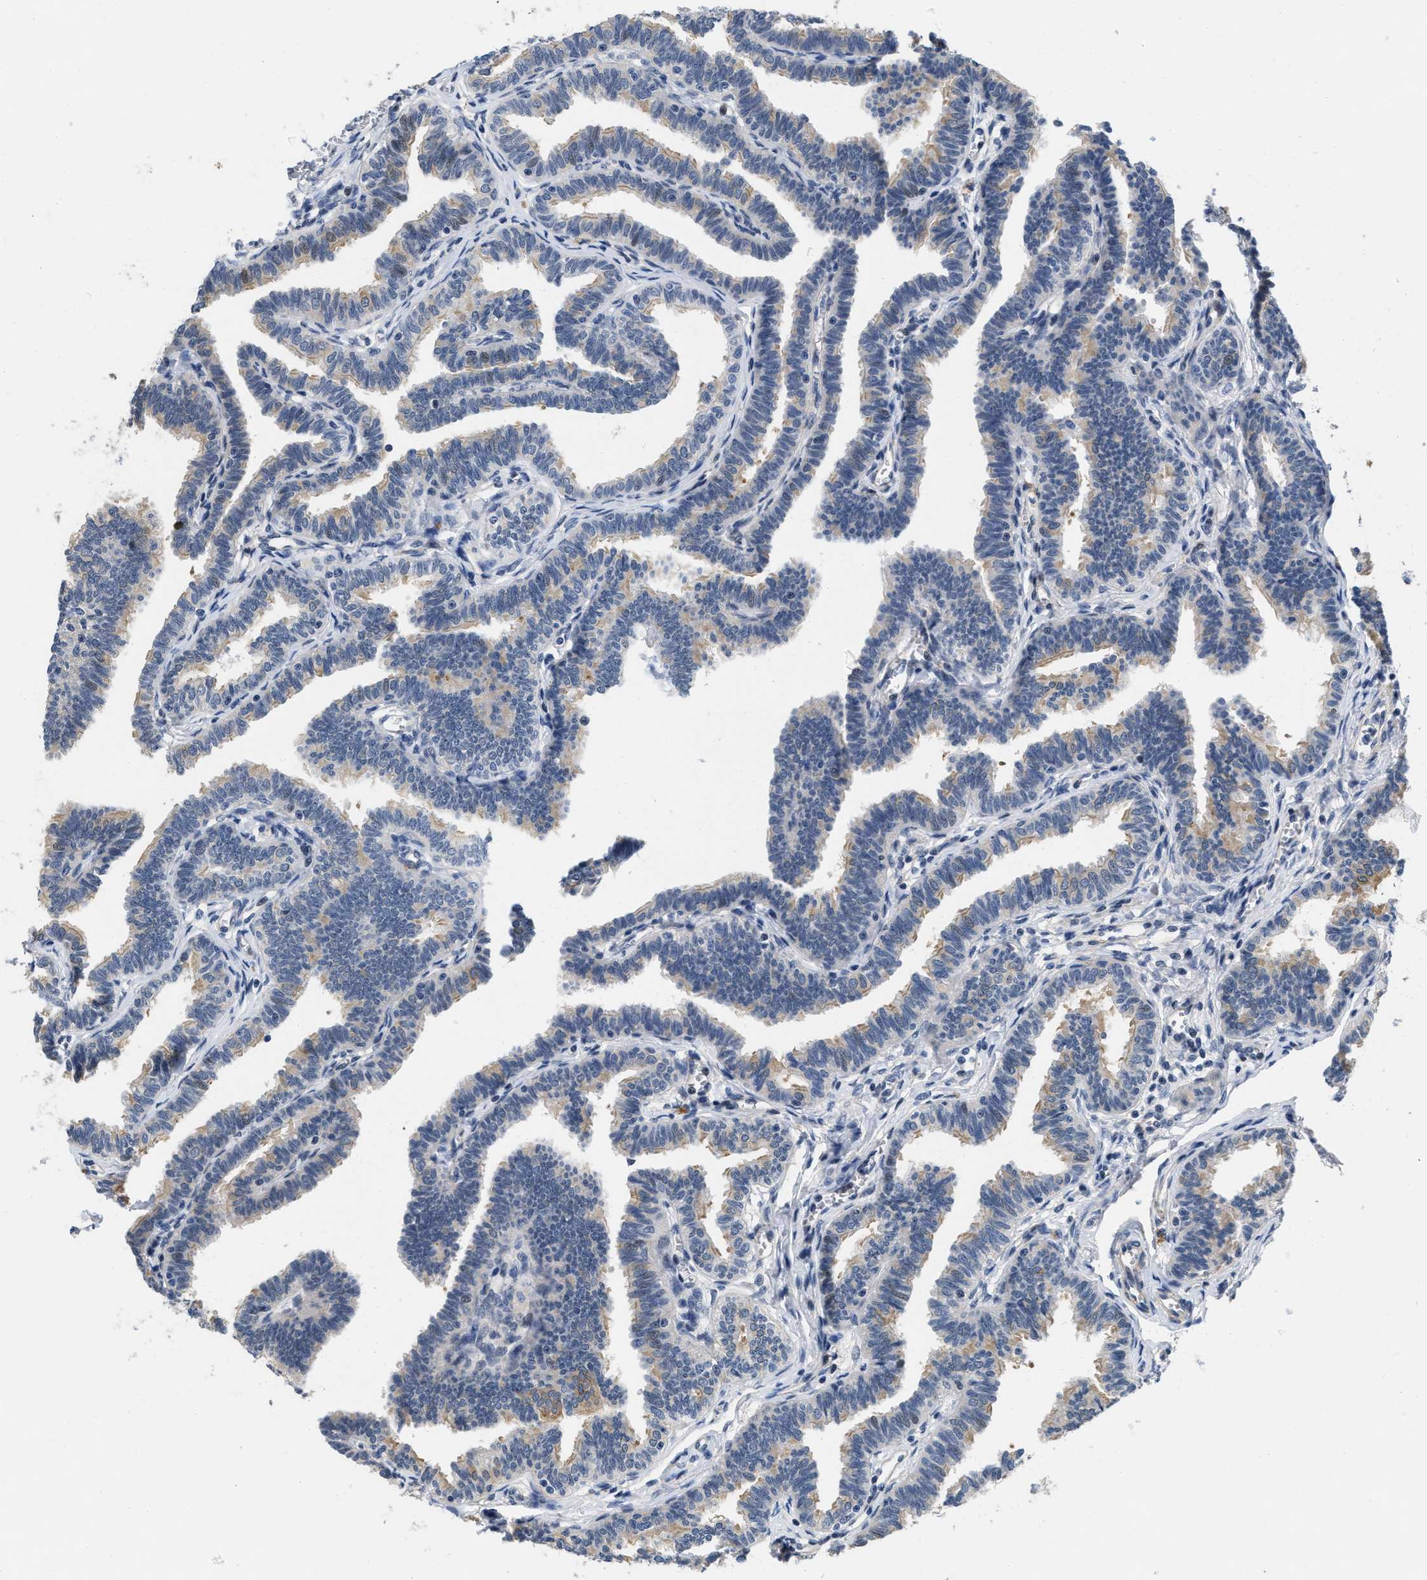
{"staining": {"intensity": "weak", "quantity": "<25%", "location": "nuclear"}, "tissue": "fallopian tube", "cell_type": "Glandular cells", "image_type": "normal", "snomed": [{"axis": "morphology", "description": "Normal tissue, NOS"}, {"axis": "topography", "description": "Fallopian tube"}, {"axis": "topography", "description": "Ovary"}], "caption": "A high-resolution histopathology image shows IHC staining of unremarkable fallopian tube, which reveals no significant expression in glandular cells.", "gene": "VIP", "patient": {"sex": "female", "age": 23}}